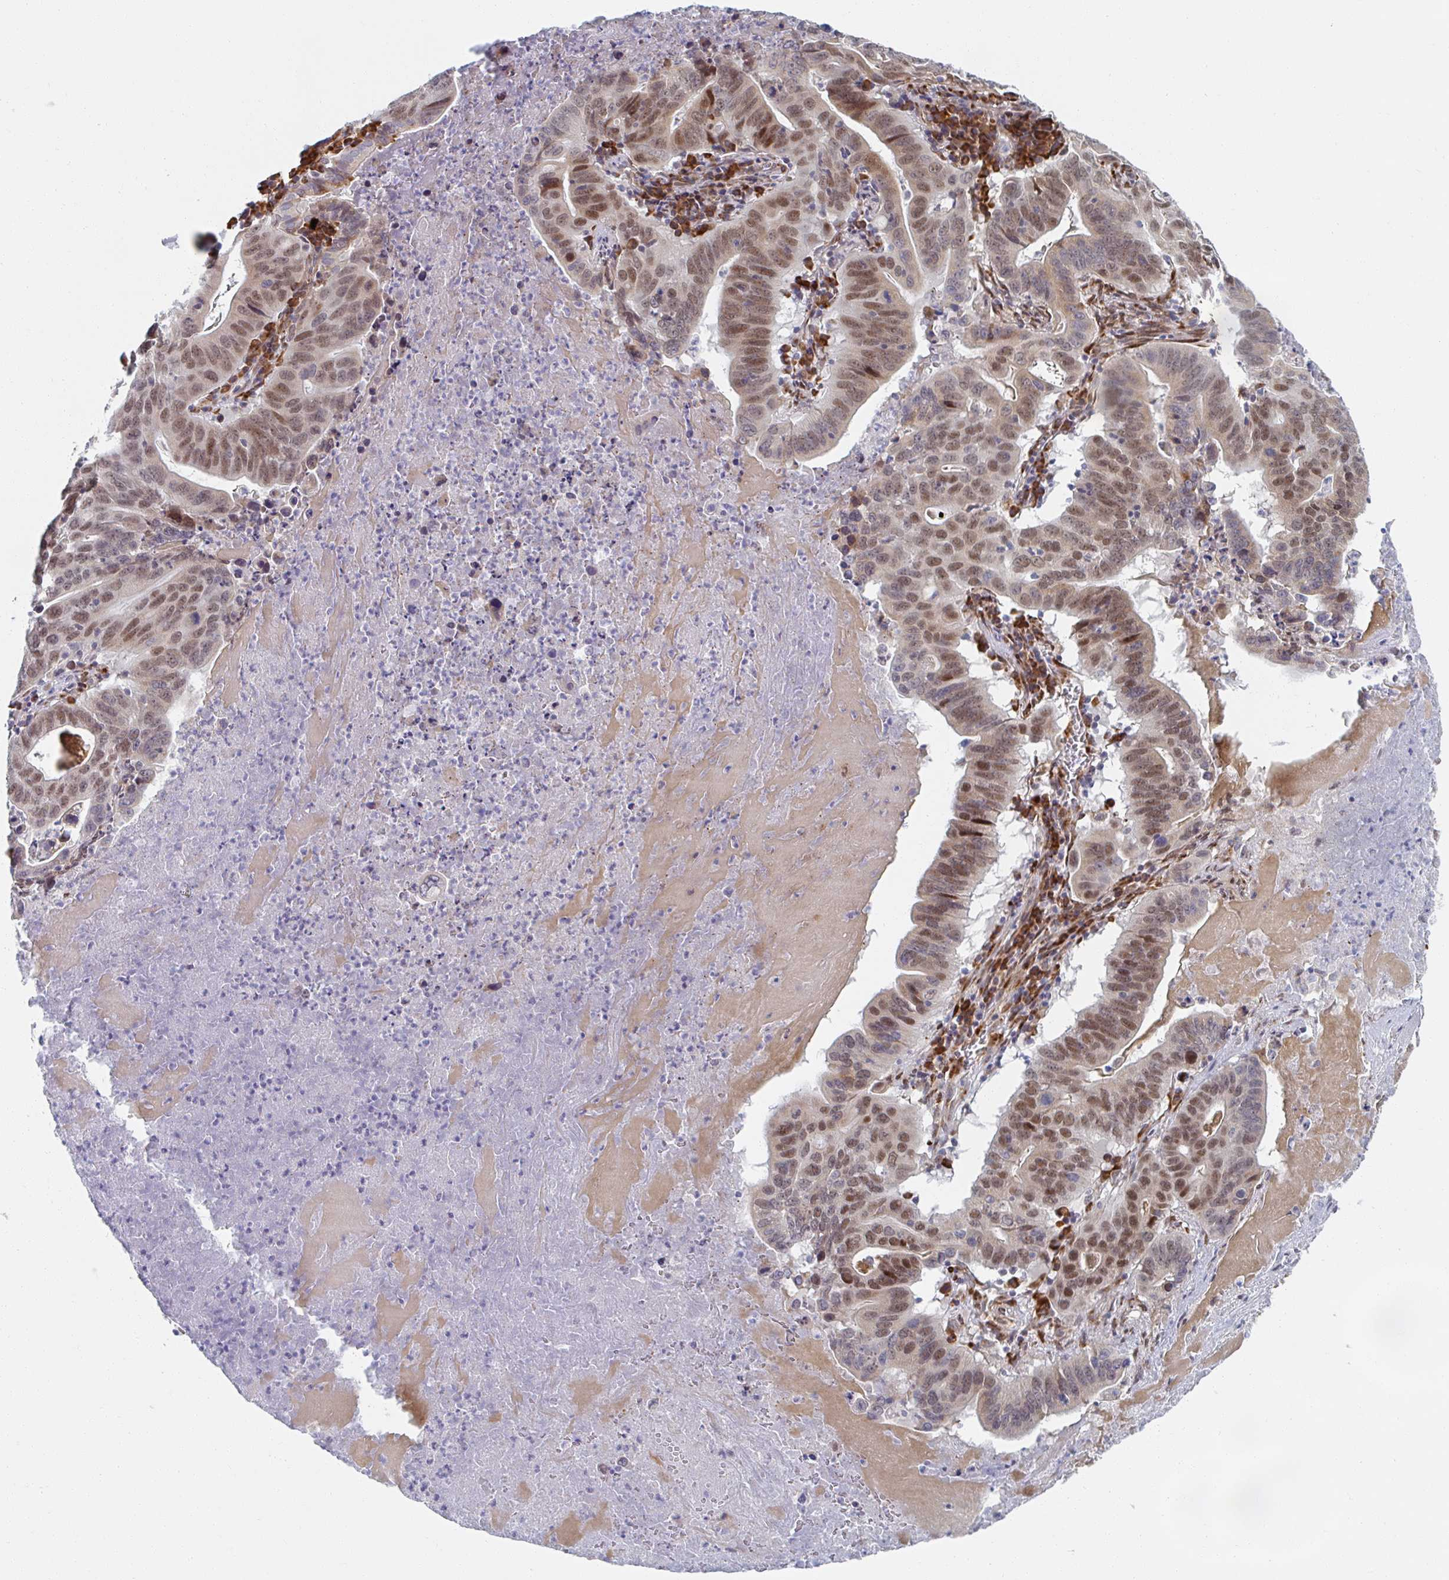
{"staining": {"intensity": "moderate", "quantity": ">75%", "location": "nuclear"}, "tissue": "lung cancer", "cell_type": "Tumor cells", "image_type": "cancer", "snomed": [{"axis": "morphology", "description": "Adenocarcinoma, NOS"}, {"axis": "topography", "description": "Lung"}], "caption": "A medium amount of moderate nuclear staining is identified in about >75% of tumor cells in lung adenocarcinoma tissue.", "gene": "TRAPPC10", "patient": {"sex": "female", "age": 60}}